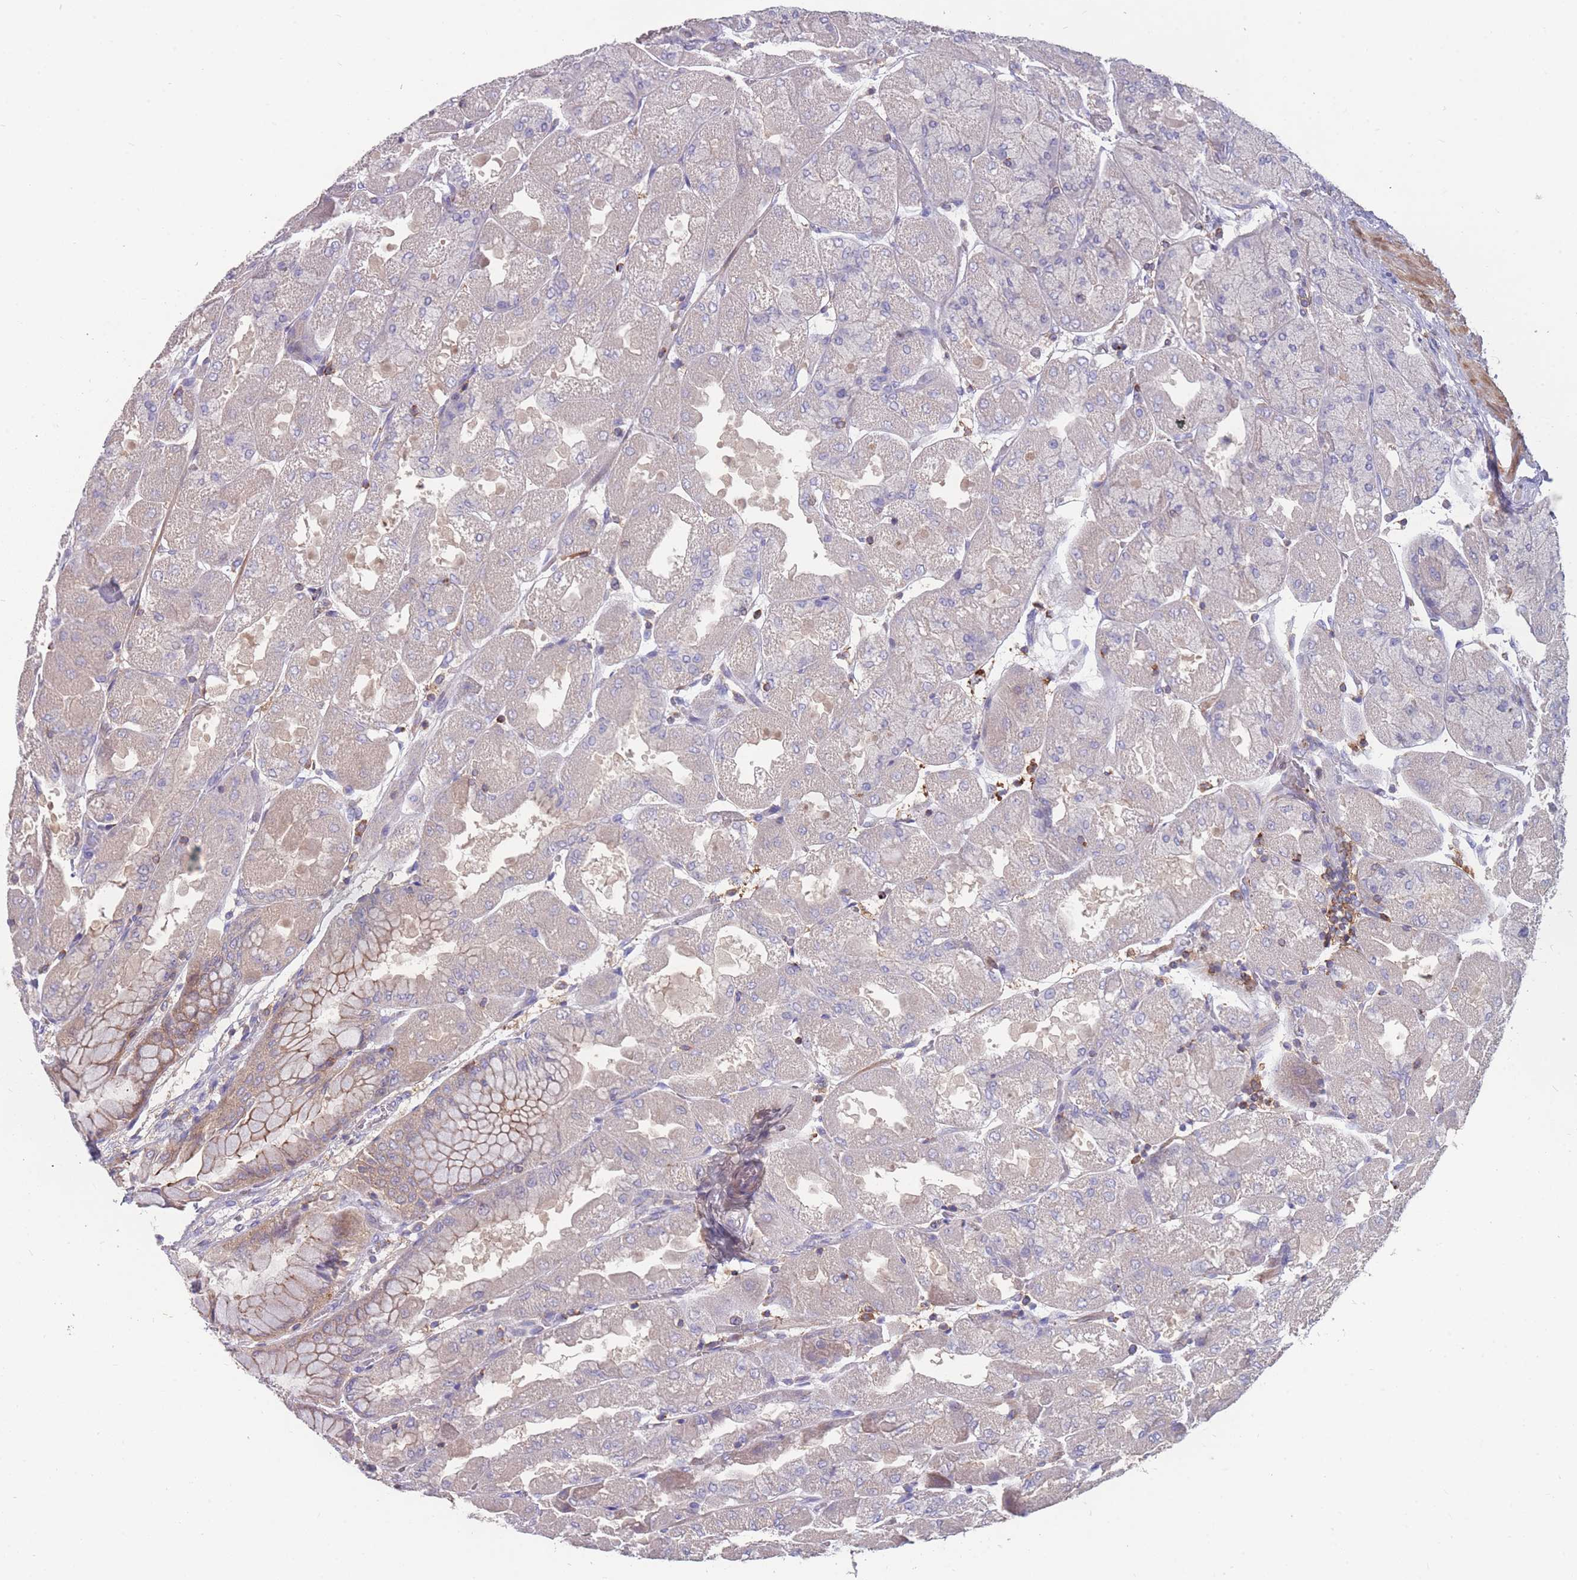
{"staining": {"intensity": "weak", "quantity": "25%-75%", "location": "cytoplasmic/membranous"}, "tissue": "stomach", "cell_type": "Glandular cells", "image_type": "normal", "snomed": [{"axis": "morphology", "description": "Normal tissue, NOS"}, {"axis": "topography", "description": "Stomach"}], "caption": "A low amount of weak cytoplasmic/membranous positivity is seen in approximately 25%-75% of glandular cells in benign stomach. (DAB (3,3'-diaminobenzidine) IHC, brown staining for protein, blue staining for nuclei).", "gene": "CD33", "patient": {"sex": "female", "age": 61}}